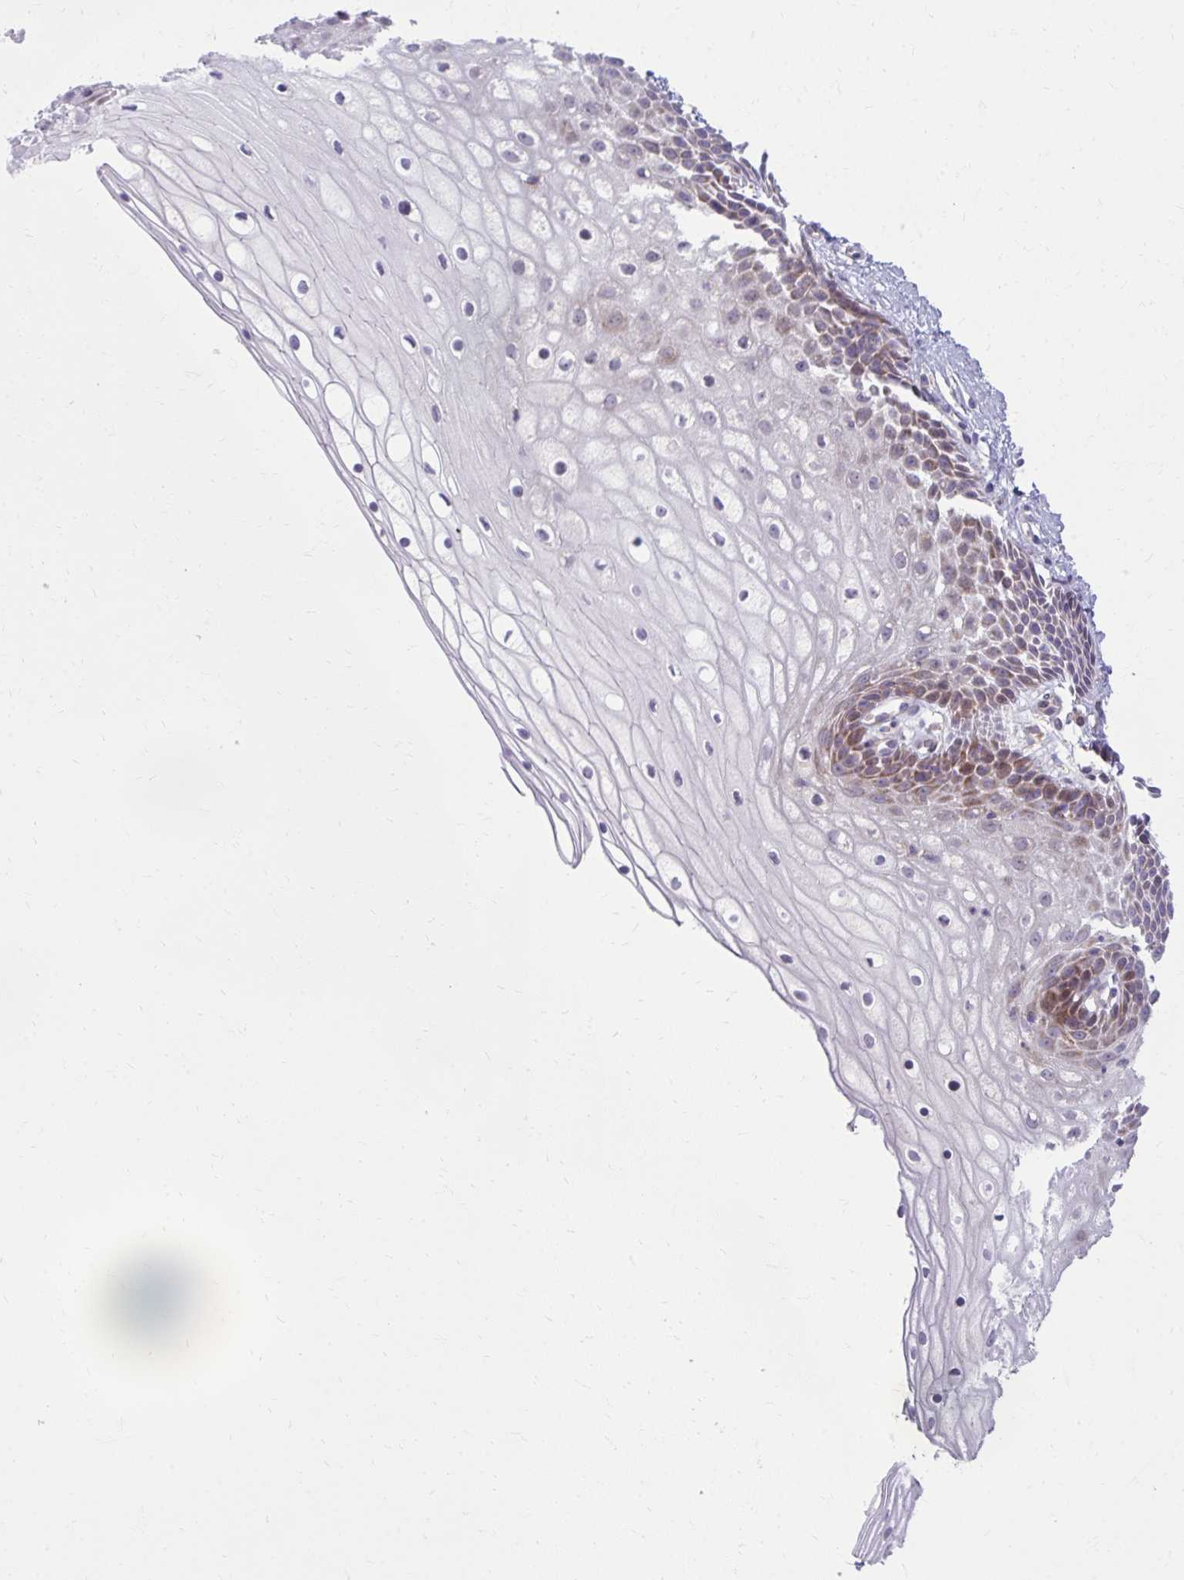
{"staining": {"intensity": "weak", "quantity": "<25%", "location": "cytoplasmic/membranous"}, "tissue": "cervix", "cell_type": "Glandular cells", "image_type": "normal", "snomed": [{"axis": "morphology", "description": "Normal tissue, NOS"}, {"axis": "topography", "description": "Cervix"}], "caption": "A high-resolution histopathology image shows immunohistochemistry (IHC) staining of normal cervix, which demonstrates no significant positivity in glandular cells. (DAB IHC visualized using brightfield microscopy, high magnification).", "gene": "C16orf54", "patient": {"sex": "female", "age": 36}}